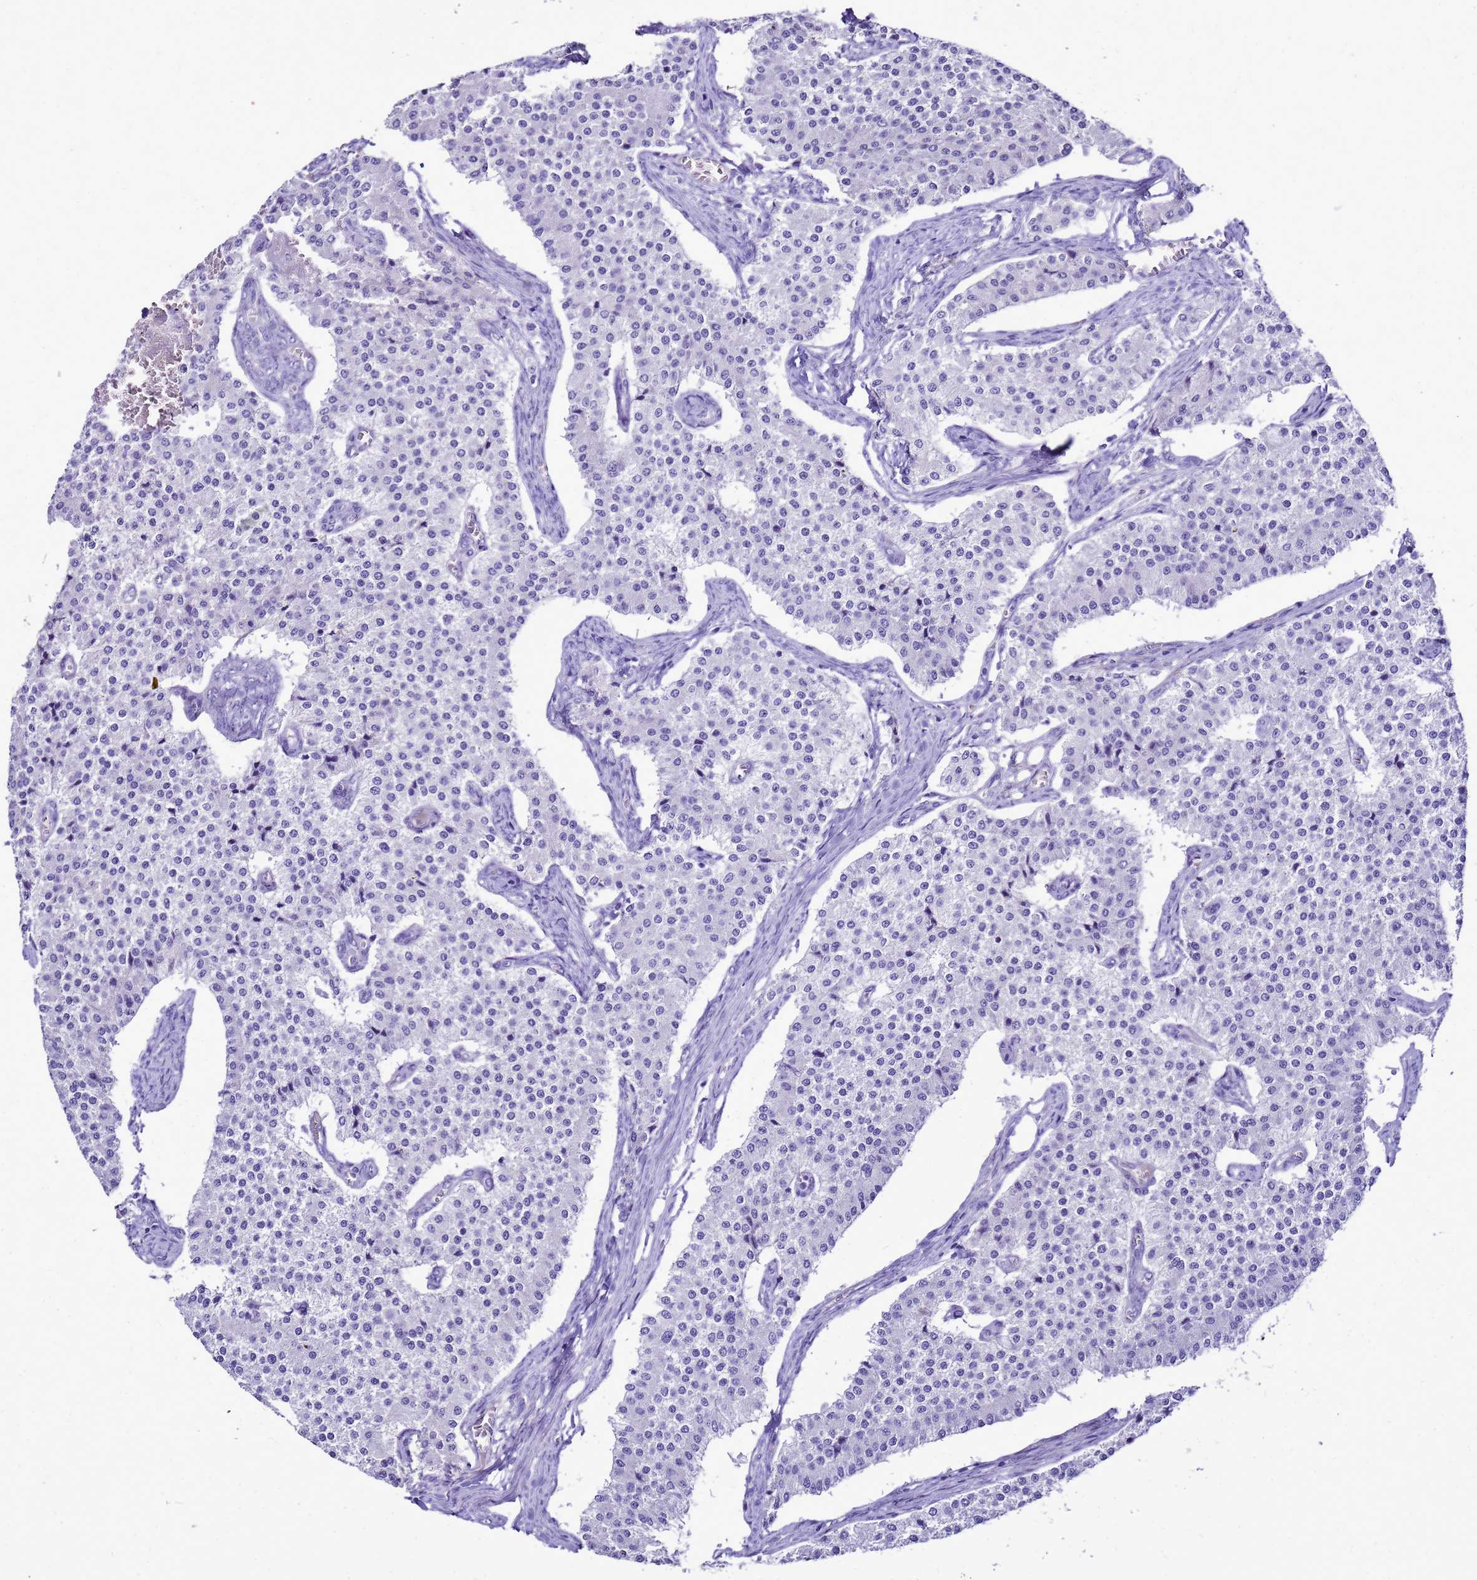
{"staining": {"intensity": "negative", "quantity": "none", "location": "none"}, "tissue": "carcinoid", "cell_type": "Tumor cells", "image_type": "cancer", "snomed": [{"axis": "morphology", "description": "Carcinoid, malignant, NOS"}, {"axis": "topography", "description": "Colon"}], "caption": "IHC image of neoplastic tissue: carcinoid stained with DAB (3,3'-diaminobenzidine) displays no significant protein expression in tumor cells. (DAB IHC, high magnification).", "gene": "BEST2", "patient": {"sex": "female", "age": 52}}